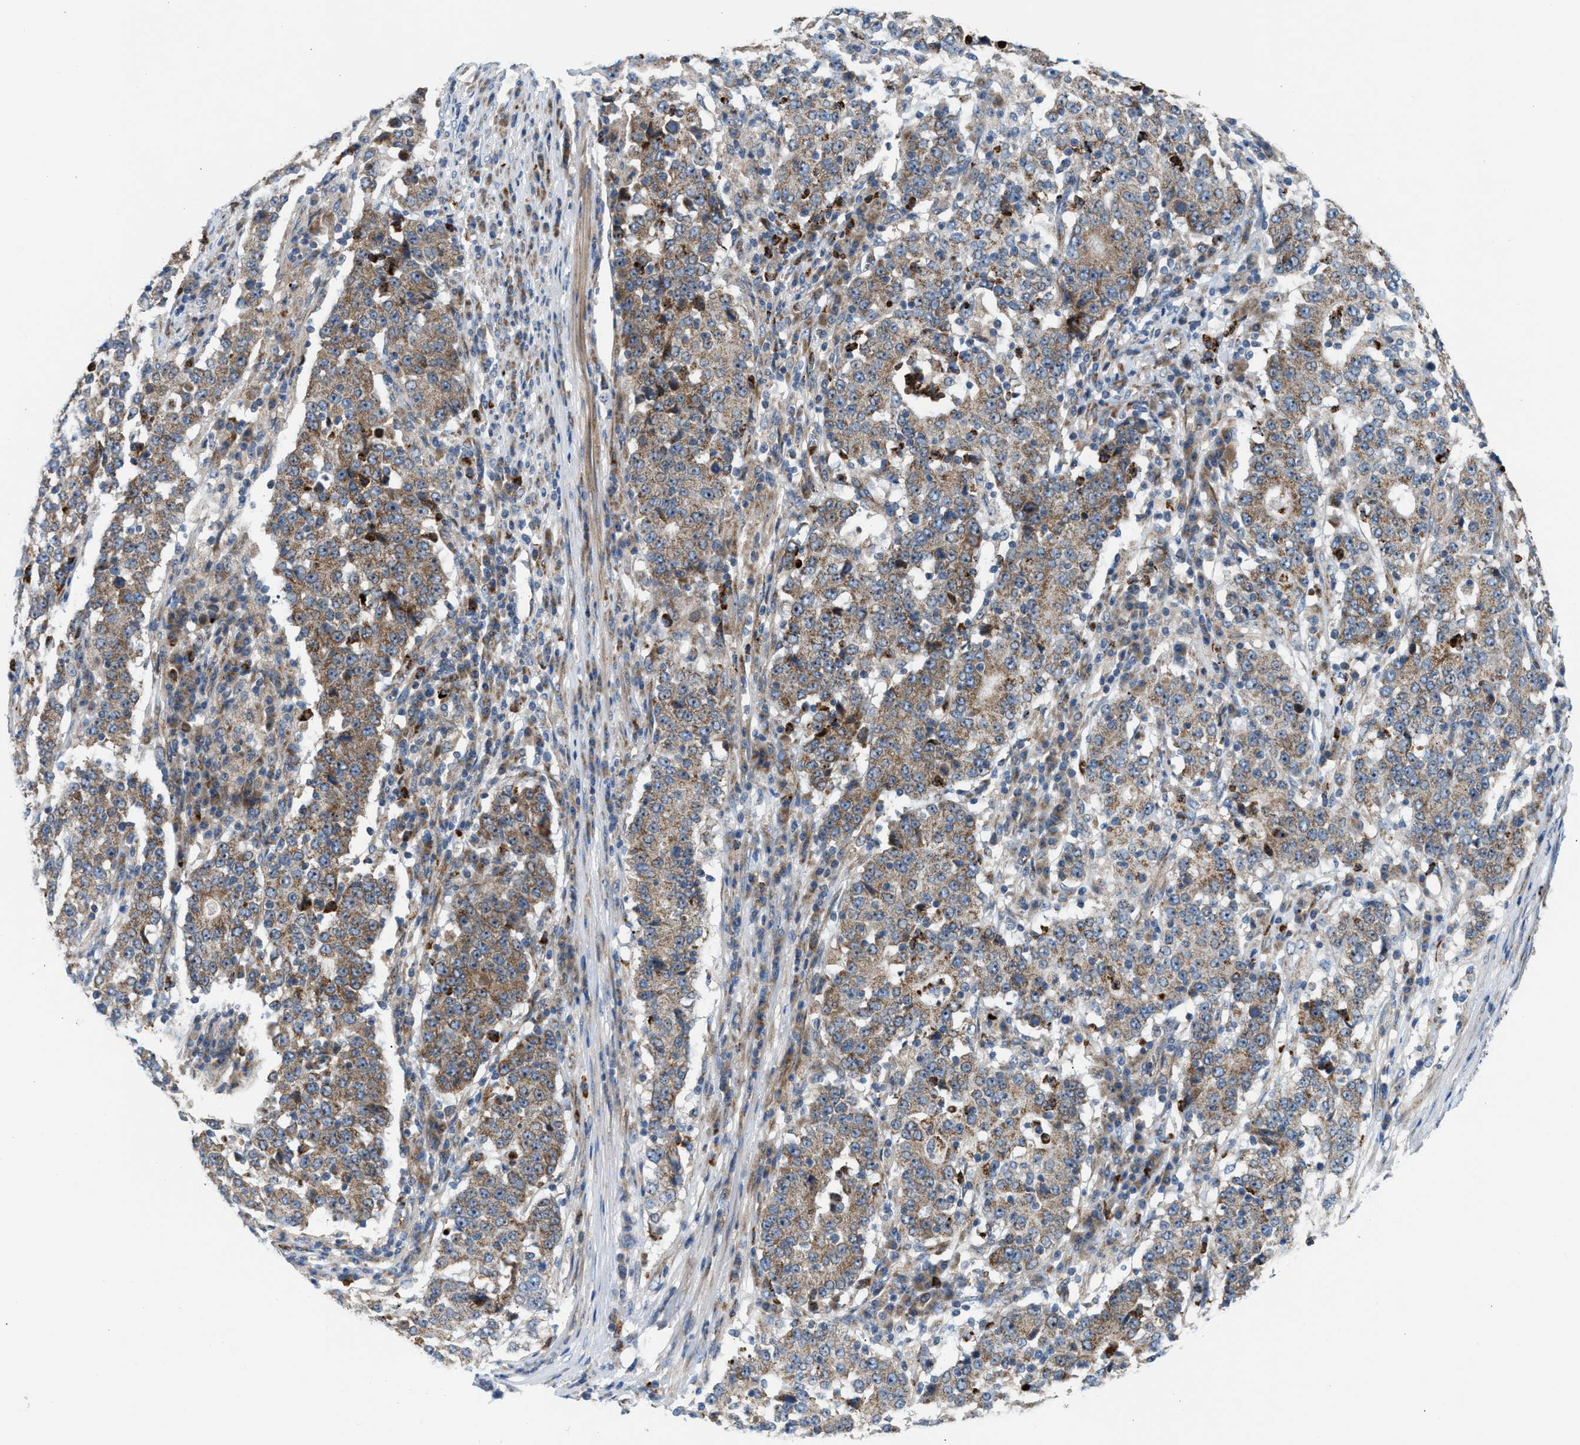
{"staining": {"intensity": "moderate", "quantity": ">75%", "location": "cytoplasmic/membranous"}, "tissue": "stomach cancer", "cell_type": "Tumor cells", "image_type": "cancer", "snomed": [{"axis": "morphology", "description": "Adenocarcinoma, NOS"}, {"axis": "topography", "description": "Stomach"}], "caption": "Human stomach cancer (adenocarcinoma) stained with a protein marker demonstrates moderate staining in tumor cells.", "gene": "TPH1", "patient": {"sex": "male", "age": 59}}